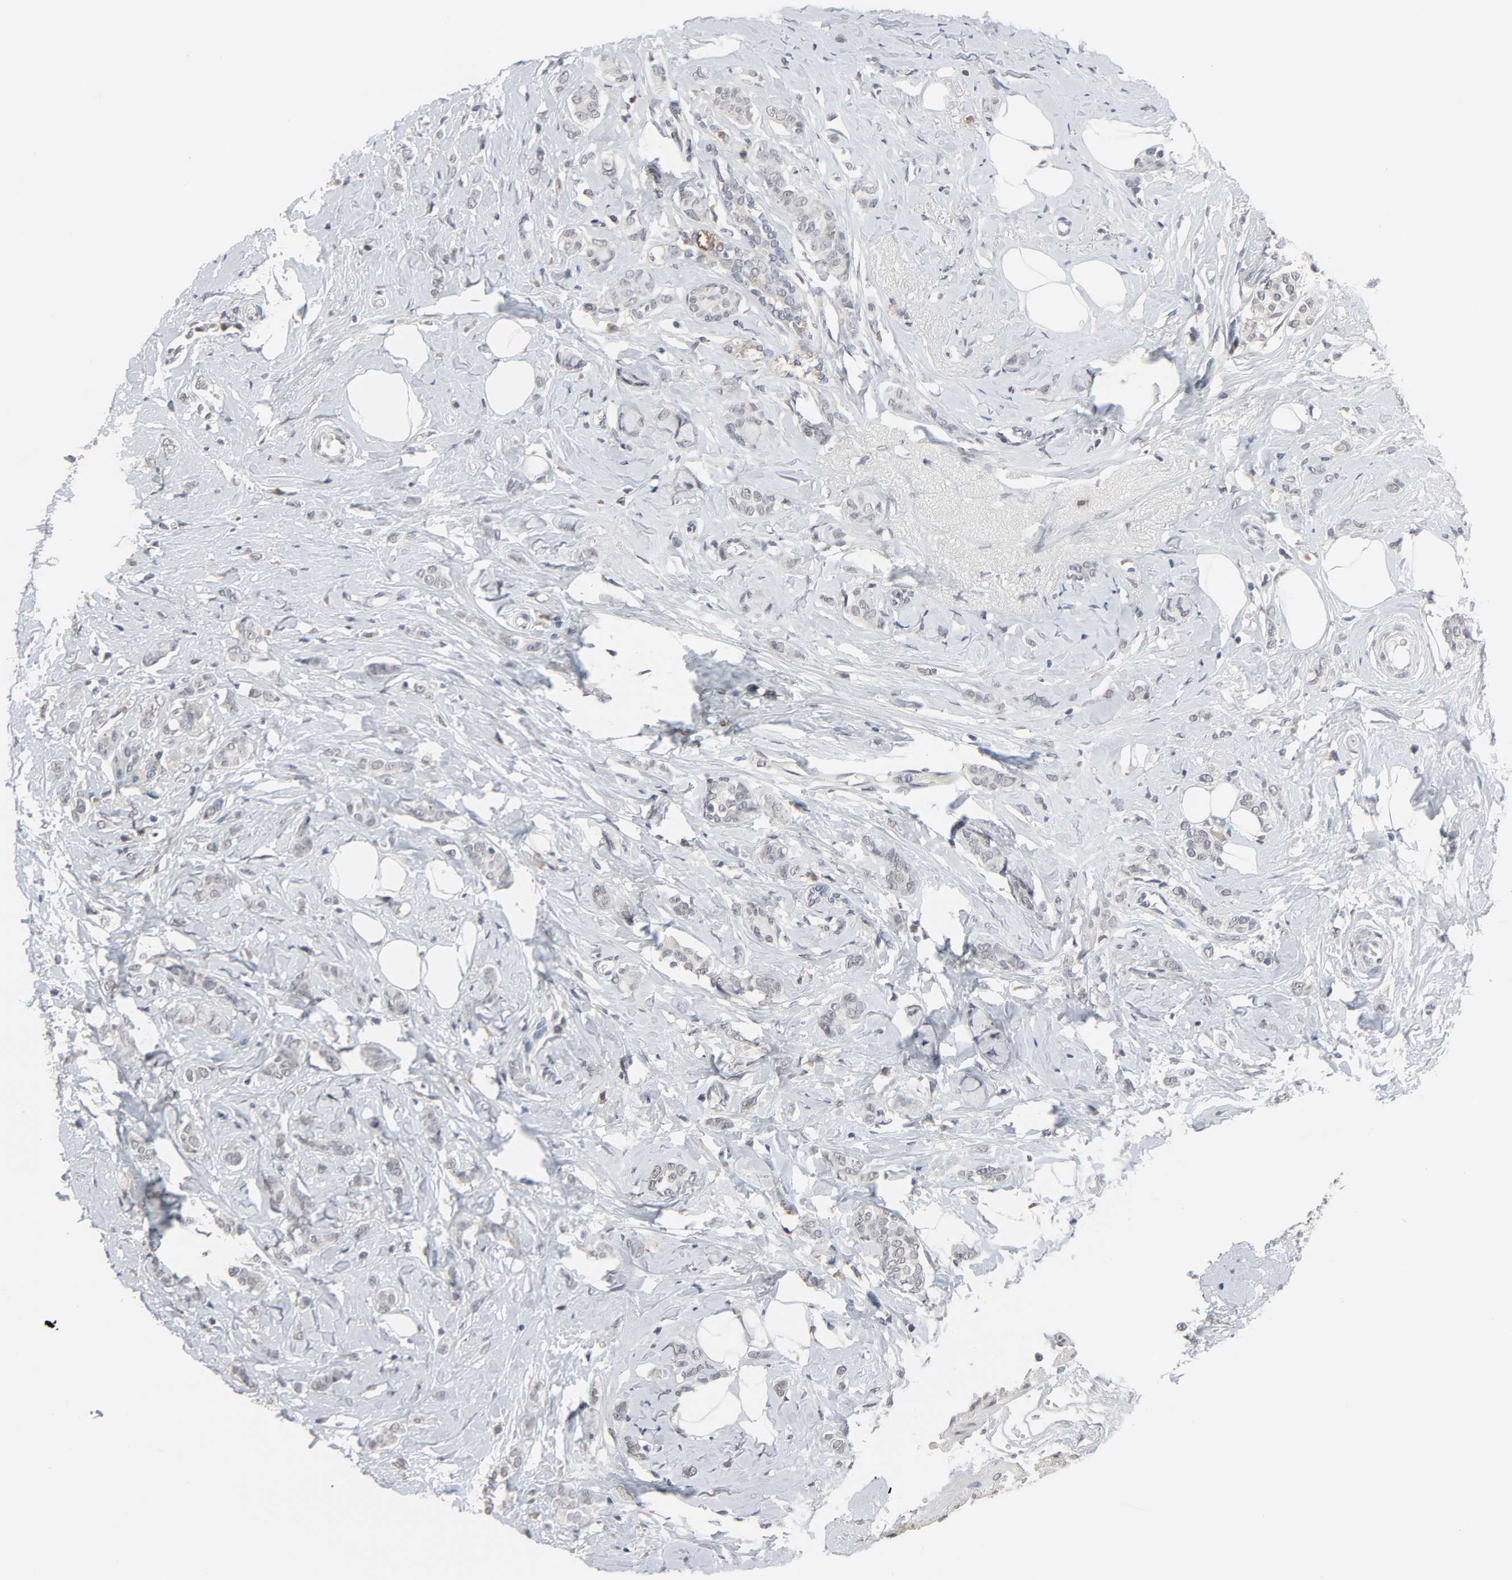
{"staining": {"intensity": "negative", "quantity": "none", "location": "none"}, "tissue": "breast cancer", "cell_type": "Tumor cells", "image_type": "cancer", "snomed": [{"axis": "morphology", "description": "Lobular carcinoma"}, {"axis": "topography", "description": "Breast"}], "caption": "Breast cancer (lobular carcinoma) was stained to show a protein in brown. There is no significant staining in tumor cells. Brightfield microscopy of immunohistochemistry (IHC) stained with DAB (brown) and hematoxylin (blue), captured at high magnification.", "gene": "MT3", "patient": {"sex": "female", "age": 60}}